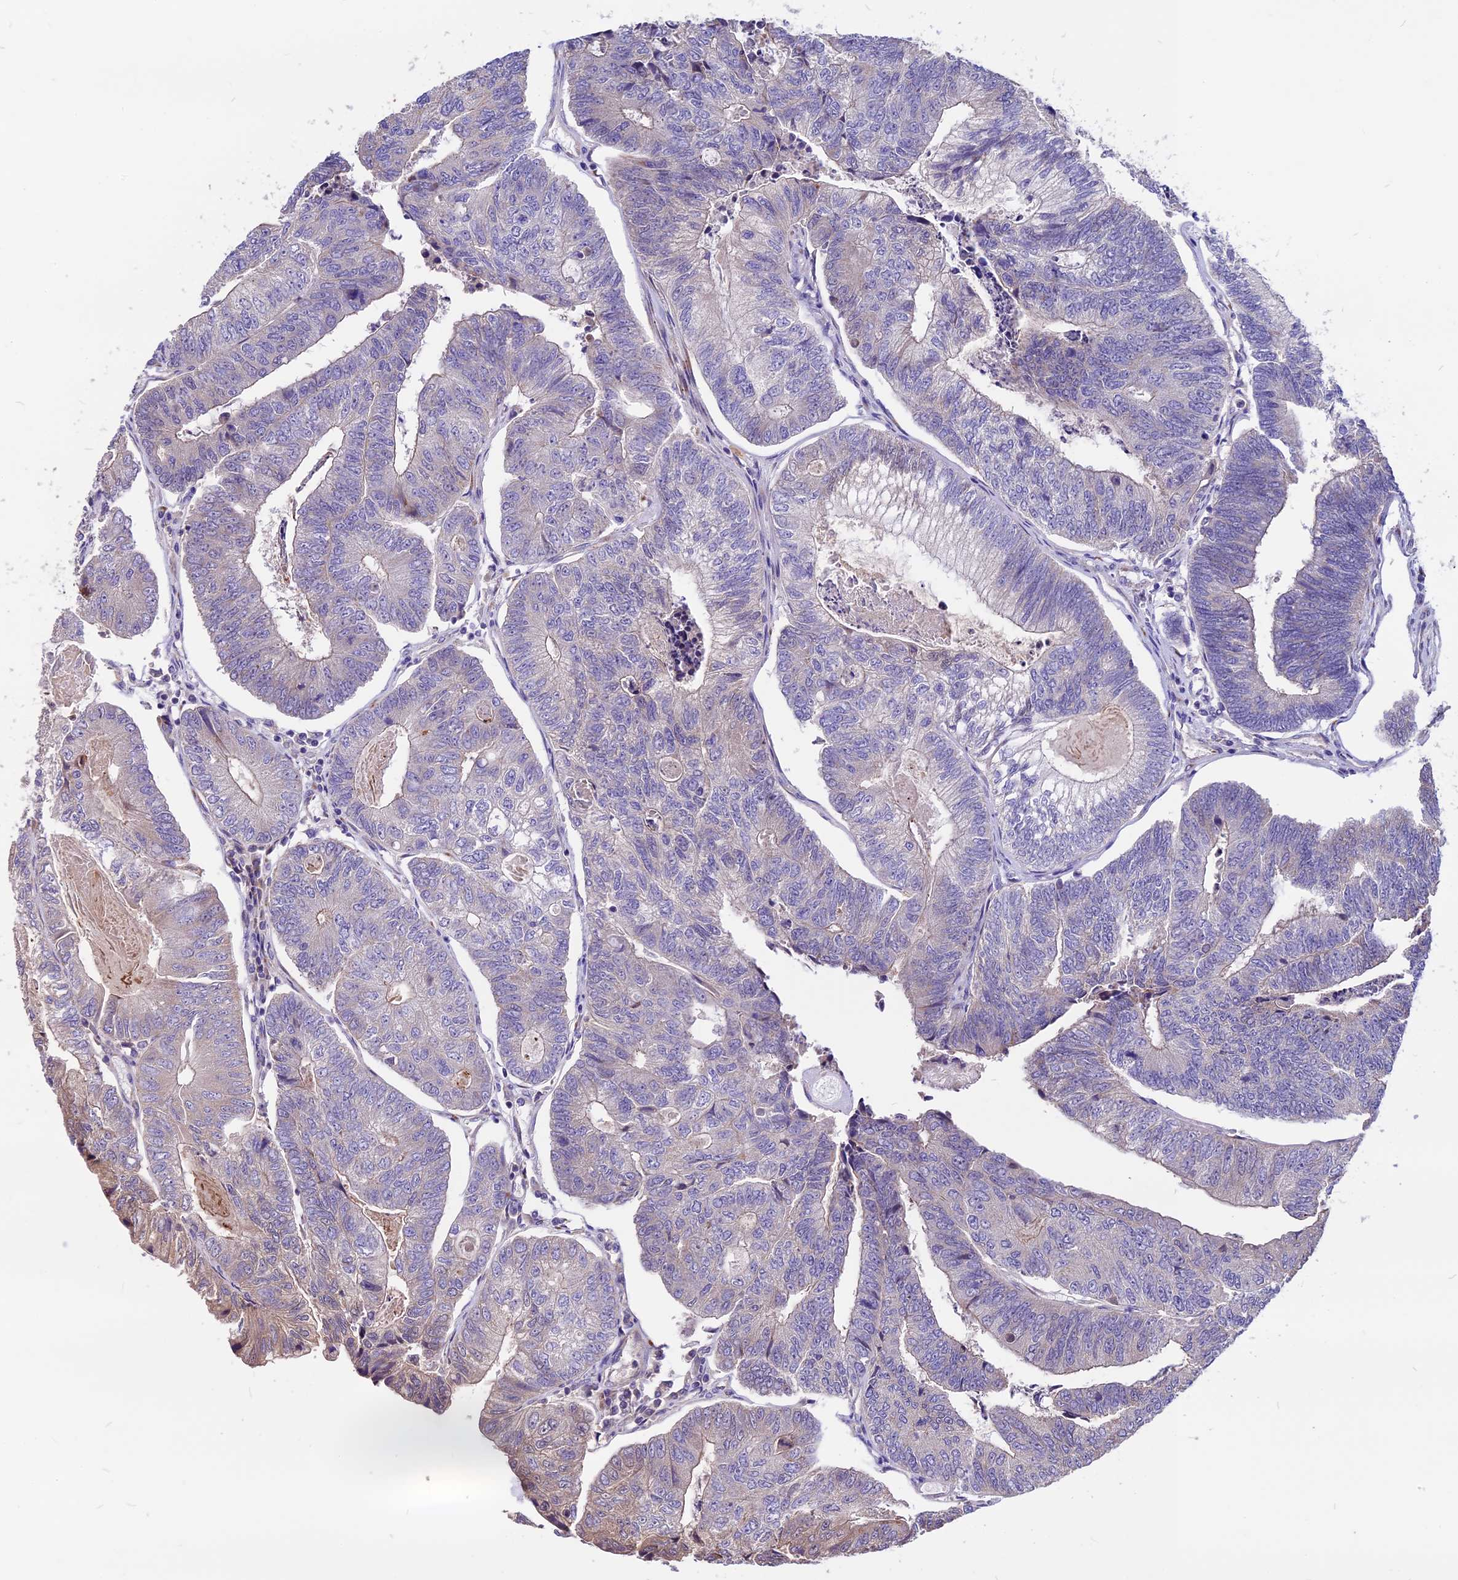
{"staining": {"intensity": "negative", "quantity": "none", "location": "none"}, "tissue": "colorectal cancer", "cell_type": "Tumor cells", "image_type": "cancer", "snomed": [{"axis": "morphology", "description": "Adenocarcinoma, NOS"}, {"axis": "topography", "description": "Colon"}], "caption": "Immunohistochemical staining of colorectal adenocarcinoma shows no significant positivity in tumor cells.", "gene": "ANO3", "patient": {"sex": "female", "age": 67}}